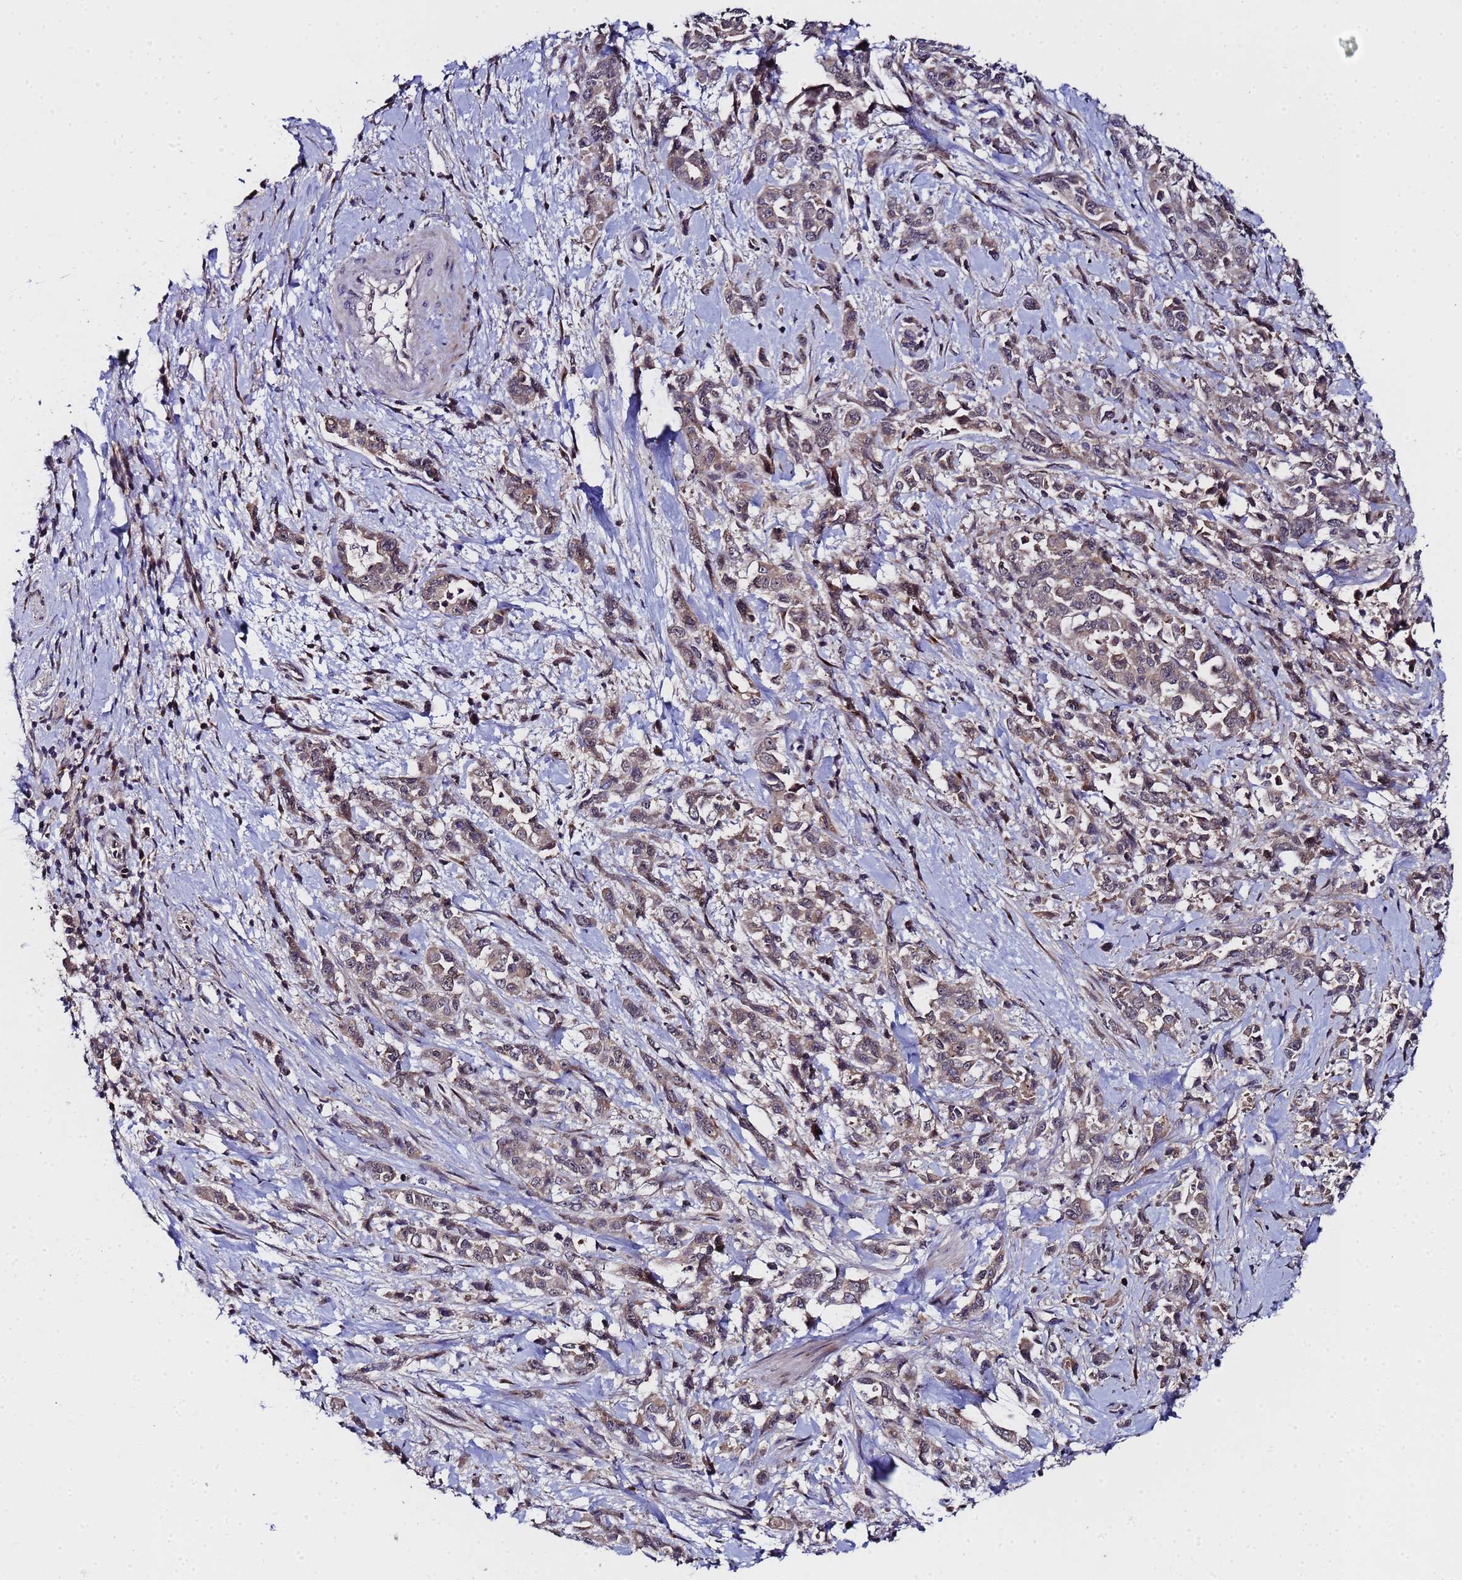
{"staining": {"intensity": "moderate", "quantity": ">75%", "location": "cytoplasmic/membranous"}, "tissue": "pancreatic cancer", "cell_type": "Tumor cells", "image_type": "cancer", "snomed": [{"axis": "morphology", "description": "Normal tissue, NOS"}, {"axis": "morphology", "description": "Adenocarcinoma, NOS"}, {"axis": "topography", "description": "Pancreas"}], "caption": "DAB immunohistochemical staining of adenocarcinoma (pancreatic) demonstrates moderate cytoplasmic/membranous protein staining in about >75% of tumor cells. Immunohistochemistry (ihc) stains the protein of interest in brown and the nuclei are stained blue.", "gene": "ANAPC13", "patient": {"sex": "female", "age": 64}}